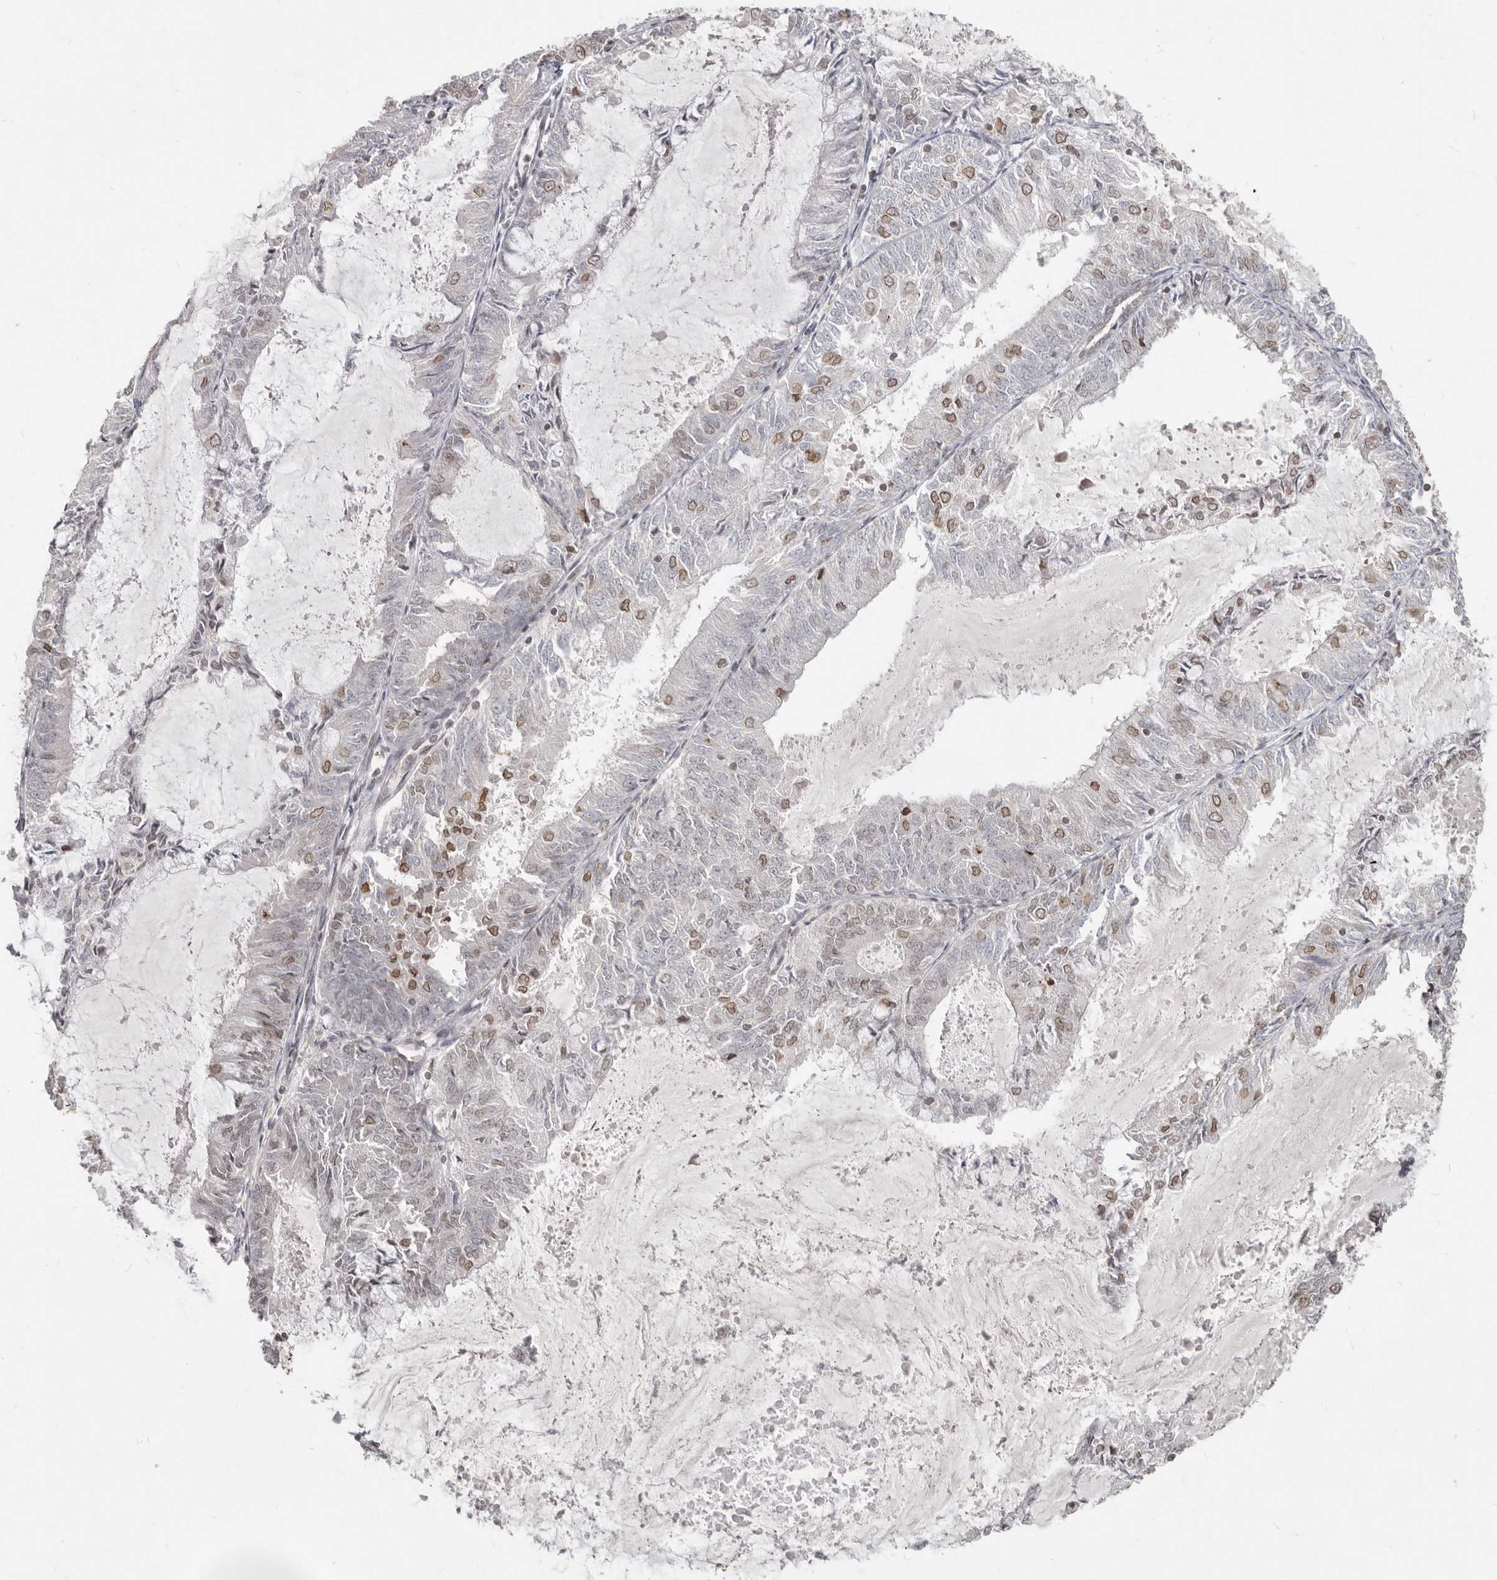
{"staining": {"intensity": "moderate", "quantity": "<25%", "location": "nuclear"}, "tissue": "endometrial cancer", "cell_type": "Tumor cells", "image_type": "cancer", "snomed": [{"axis": "morphology", "description": "Adenocarcinoma, NOS"}, {"axis": "topography", "description": "Endometrium"}], "caption": "DAB (3,3'-diaminobenzidine) immunohistochemical staining of human endometrial cancer (adenocarcinoma) displays moderate nuclear protein staining in about <25% of tumor cells.", "gene": "NUP153", "patient": {"sex": "female", "age": 57}}